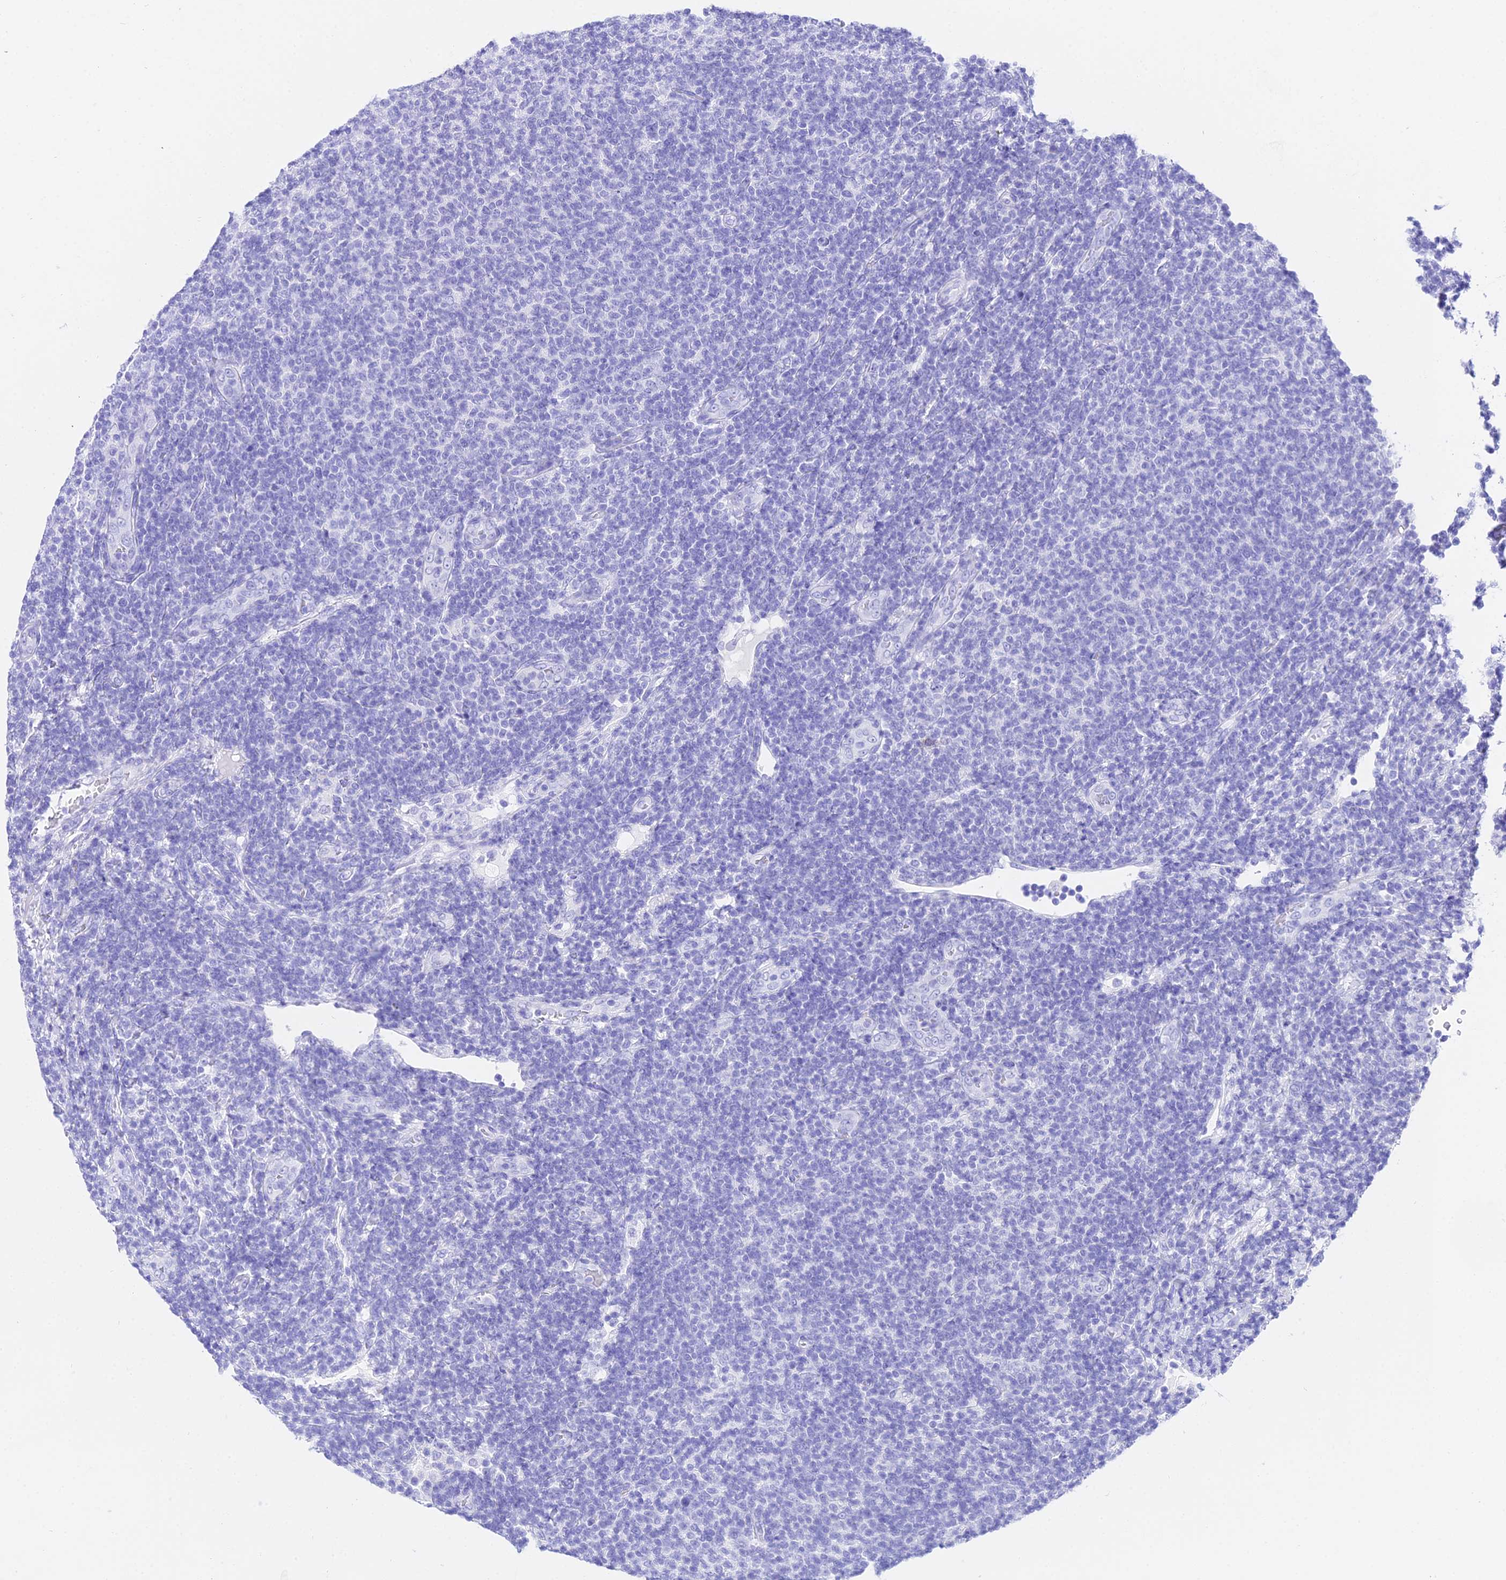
{"staining": {"intensity": "negative", "quantity": "none", "location": "none"}, "tissue": "lymphoma", "cell_type": "Tumor cells", "image_type": "cancer", "snomed": [{"axis": "morphology", "description": "Malignant lymphoma, non-Hodgkin's type, Low grade"}, {"axis": "topography", "description": "Lymph node"}], "caption": "DAB immunohistochemical staining of lymphoma reveals no significant staining in tumor cells.", "gene": "TRMT44", "patient": {"sex": "male", "age": 66}}